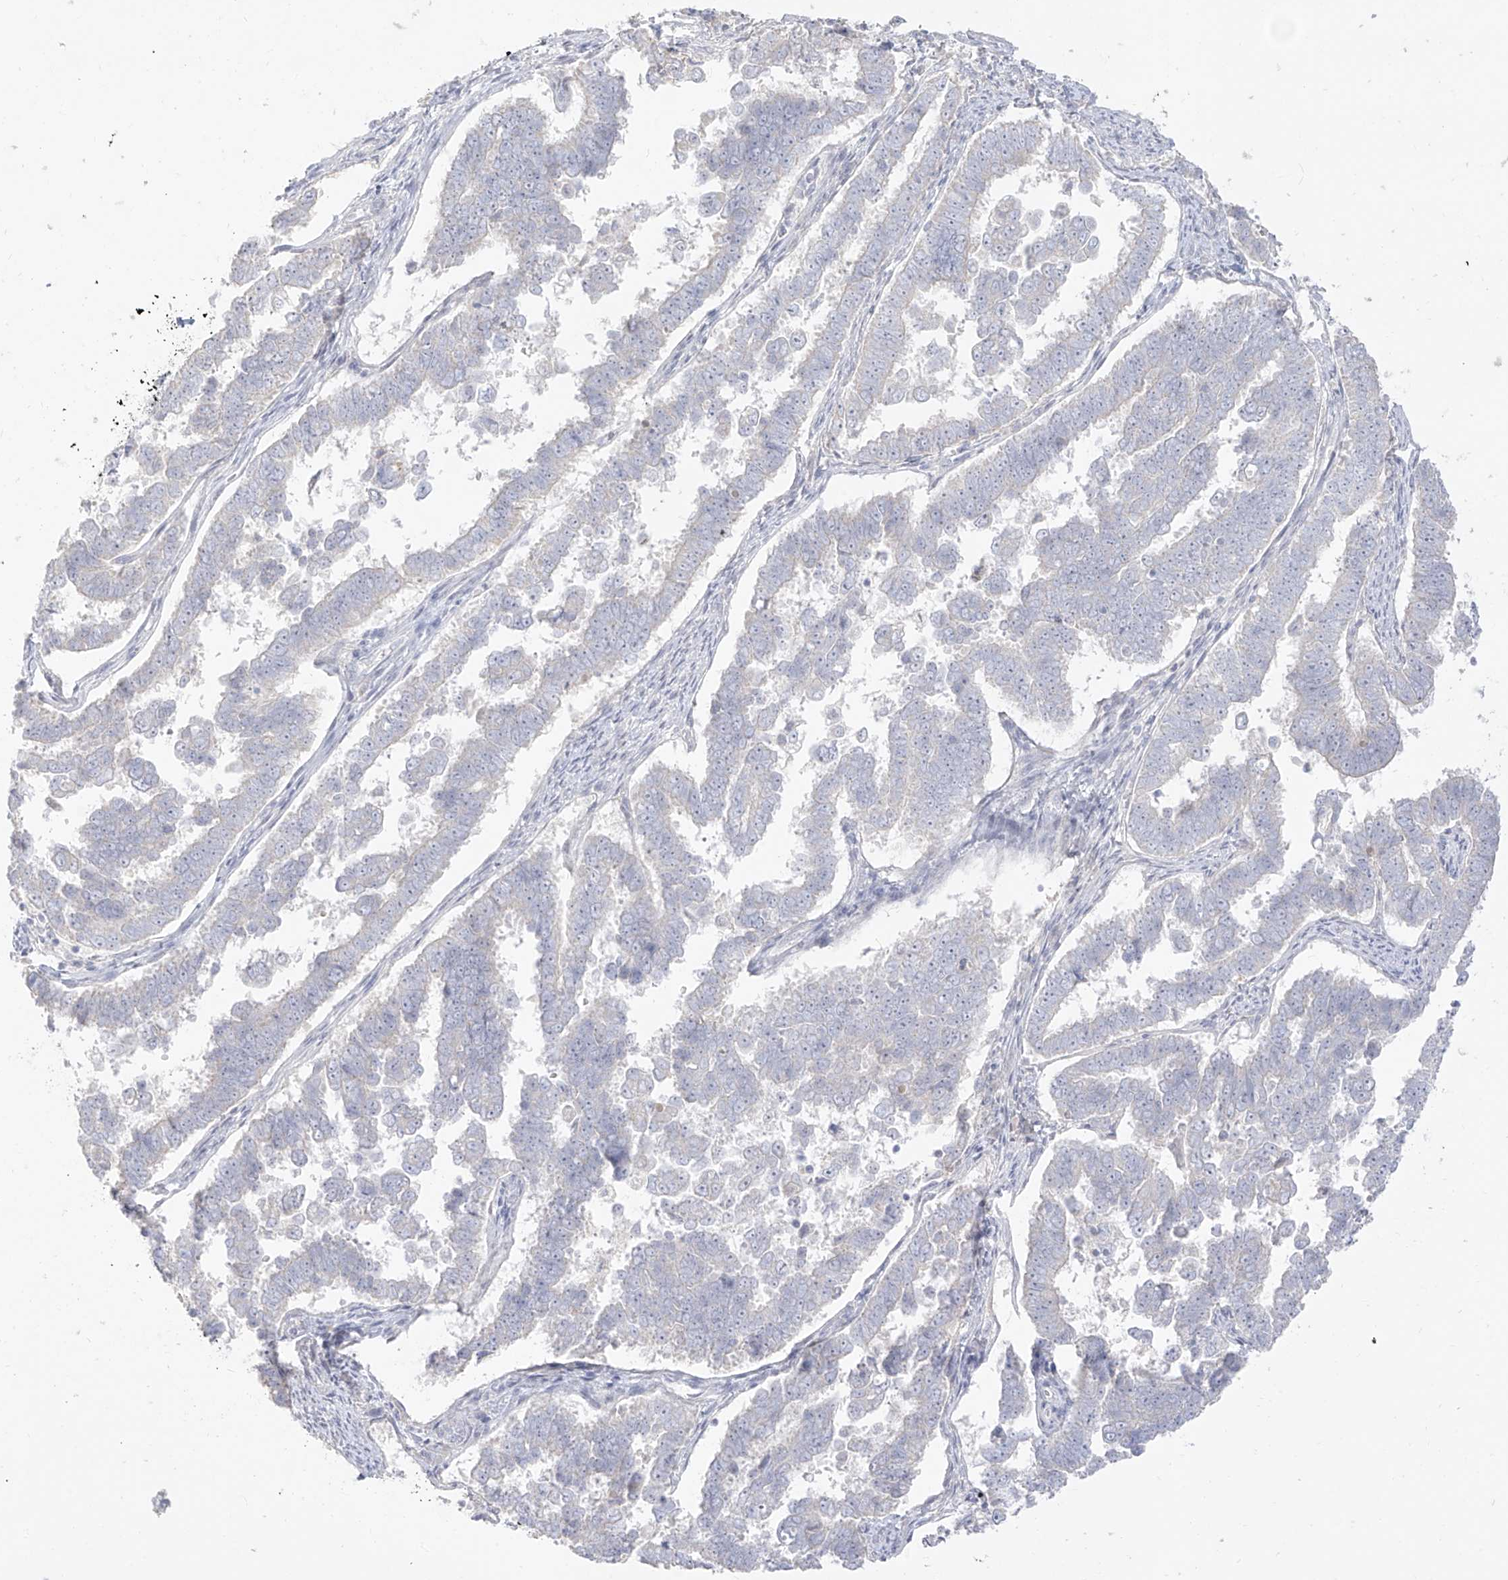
{"staining": {"intensity": "negative", "quantity": "none", "location": "none"}, "tissue": "endometrial cancer", "cell_type": "Tumor cells", "image_type": "cancer", "snomed": [{"axis": "morphology", "description": "Adenocarcinoma, NOS"}, {"axis": "topography", "description": "Endometrium"}], "caption": "Immunohistochemical staining of human endometrial adenocarcinoma demonstrates no significant expression in tumor cells.", "gene": "ARHGEF40", "patient": {"sex": "female", "age": 75}}